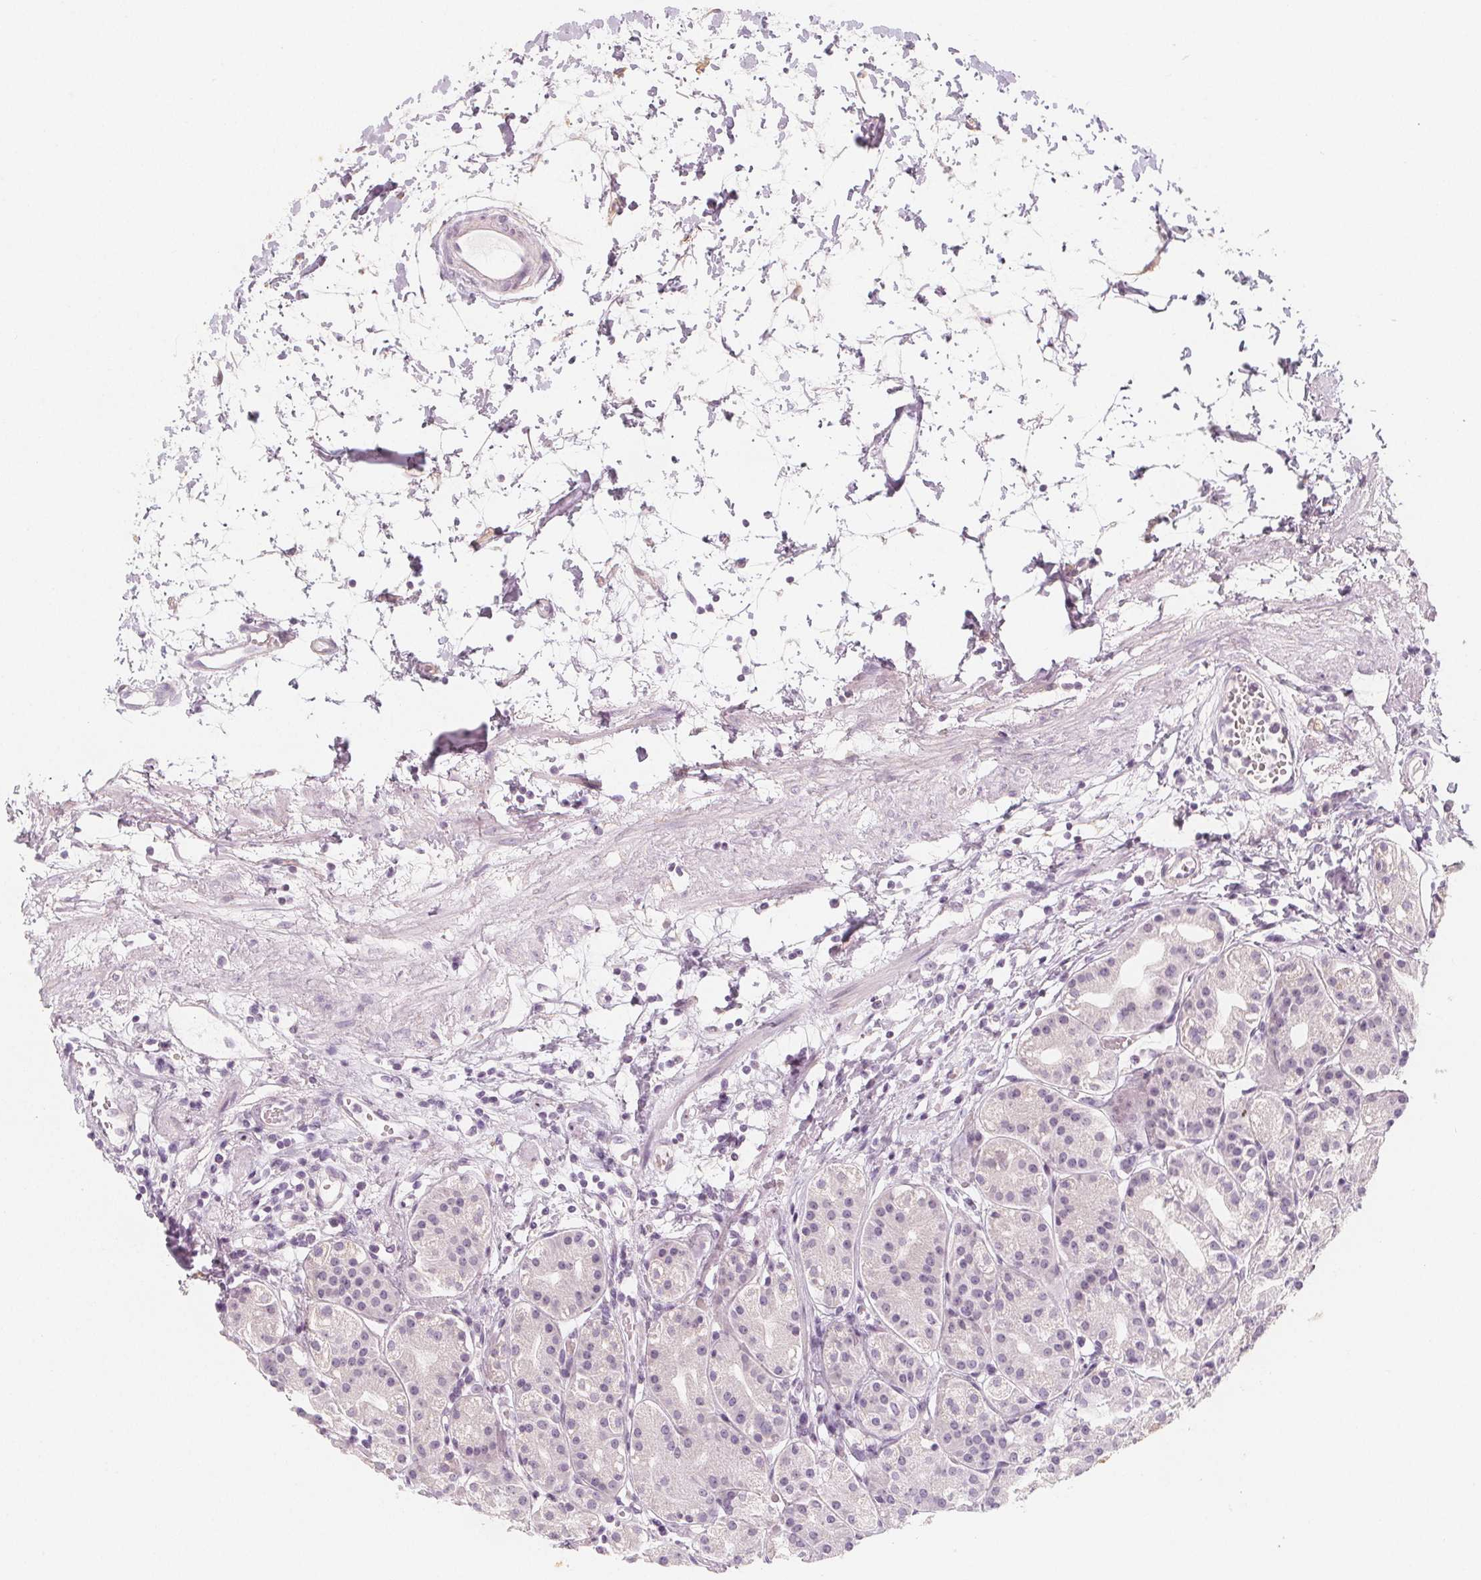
{"staining": {"intensity": "weak", "quantity": "<25%", "location": "cytoplasmic/membranous"}, "tissue": "stomach", "cell_type": "Glandular cells", "image_type": "normal", "snomed": [{"axis": "morphology", "description": "Normal tissue, NOS"}, {"axis": "topography", "description": "Skeletal muscle"}, {"axis": "topography", "description": "Stomach"}], "caption": "This is a photomicrograph of immunohistochemistry staining of unremarkable stomach, which shows no staining in glandular cells.", "gene": "MAP1A", "patient": {"sex": "female", "age": 57}}